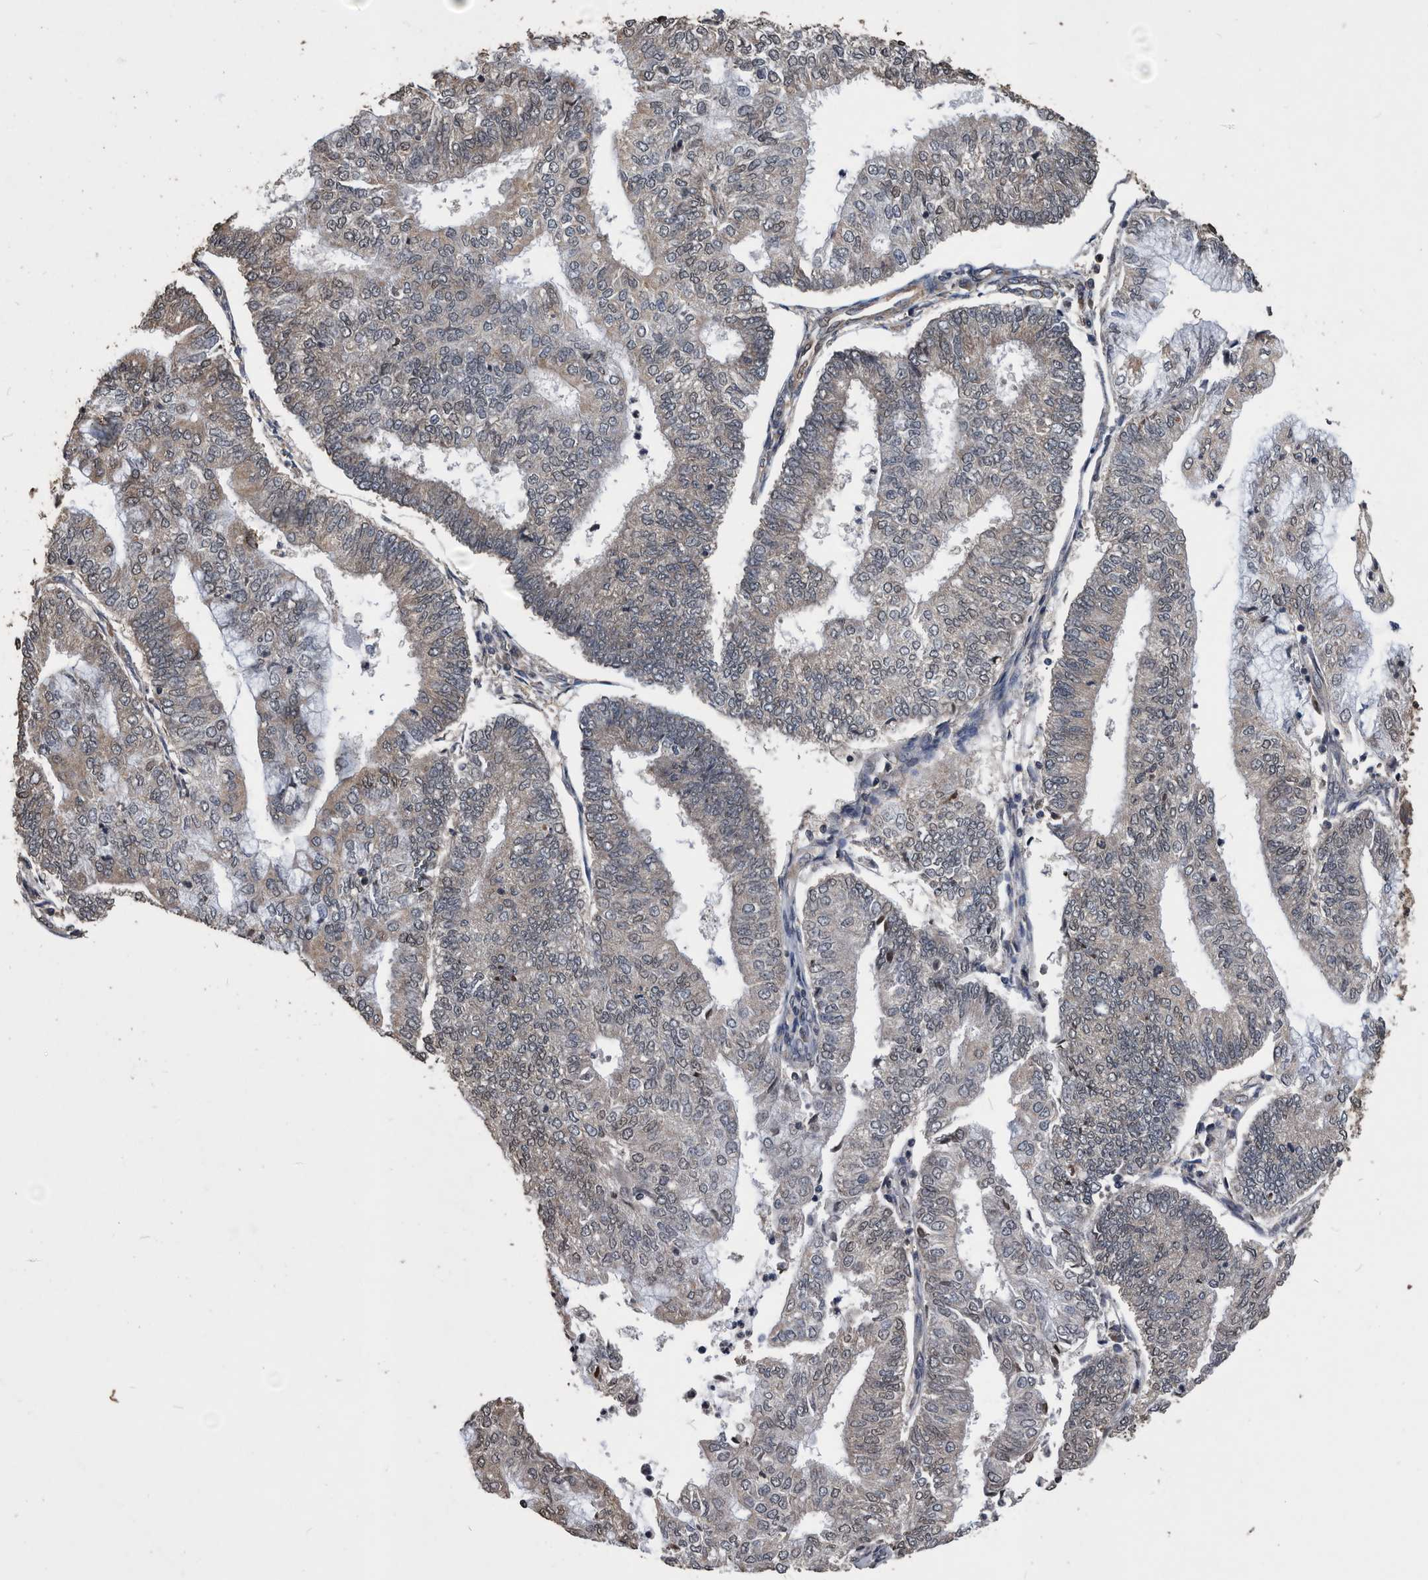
{"staining": {"intensity": "weak", "quantity": "<25%", "location": "cytoplasmic/membranous"}, "tissue": "endometrial cancer", "cell_type": "Tumor cells", "image_type": "cancer", "snomed": [{"axis": "morphology", "description": "Adenocarcinoma, NOS"}, {"axis": "topography", "description": "Endometrium"}], "caption": "The photomicrograph demonstrates no significant staining in tumor cells of endometrial adenocarcinoma.", "gene": "NRBP1", "patient": {"sex": "female", "age": 59}}